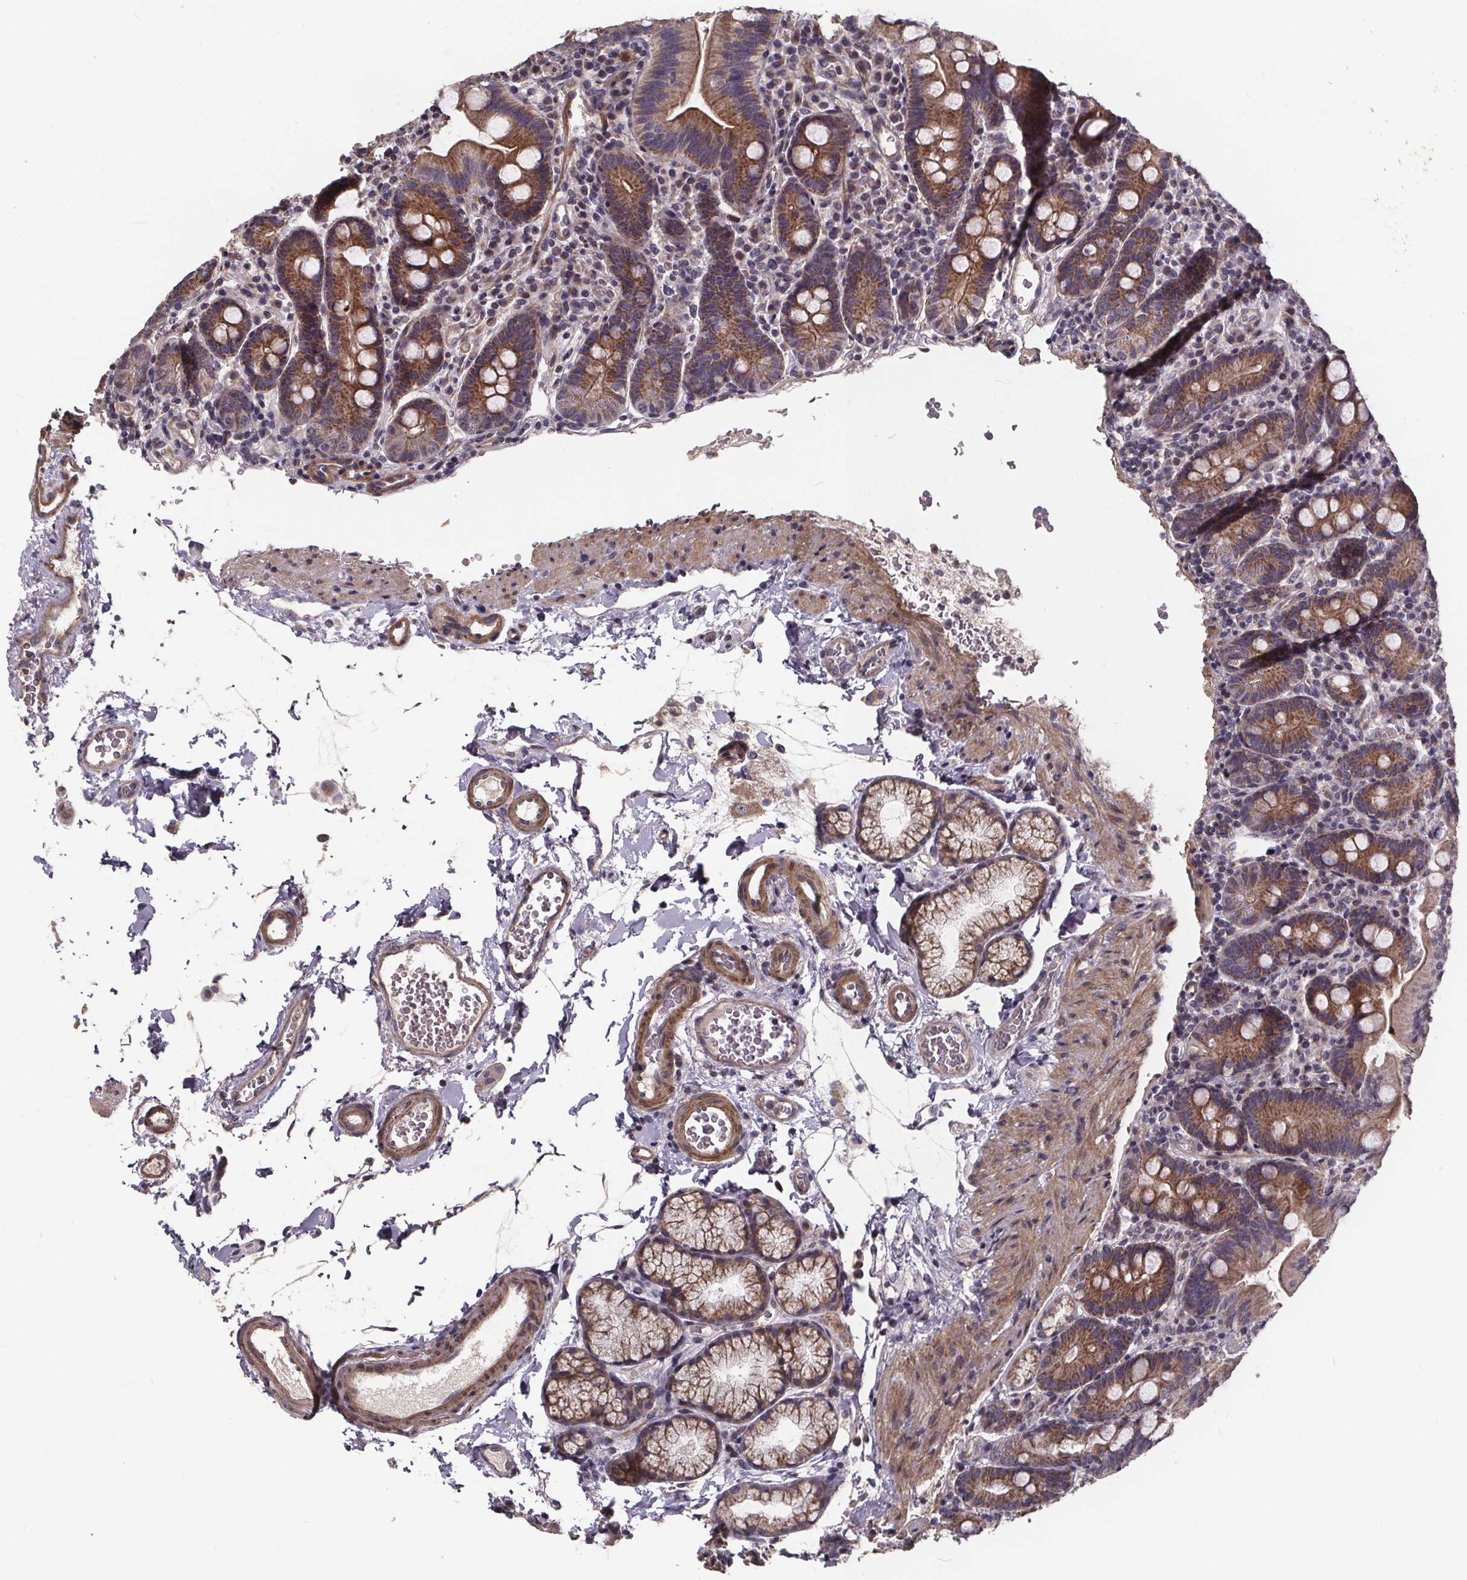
{"staining": {"intensity": "moderate", "quantity": ">75%", "location": "cytoplasmic/membranous"}, "tissue": "duodenum", "cell_type": "Glandular cells", "image_type": "normal", "snomed": [{"axis": "morphology", "description": "Normal tissue, NOS"}, {"axis": "topography", "description": "Duodenum"}], "caption": "Moderate cytoplasmic/membranous staining for a protein is identified in approximately >75% of glandular cells of normal duodenum using immunohistochemistry.", "gene": "YME1L1", "patient": {"sex": "male", "age": 59}}